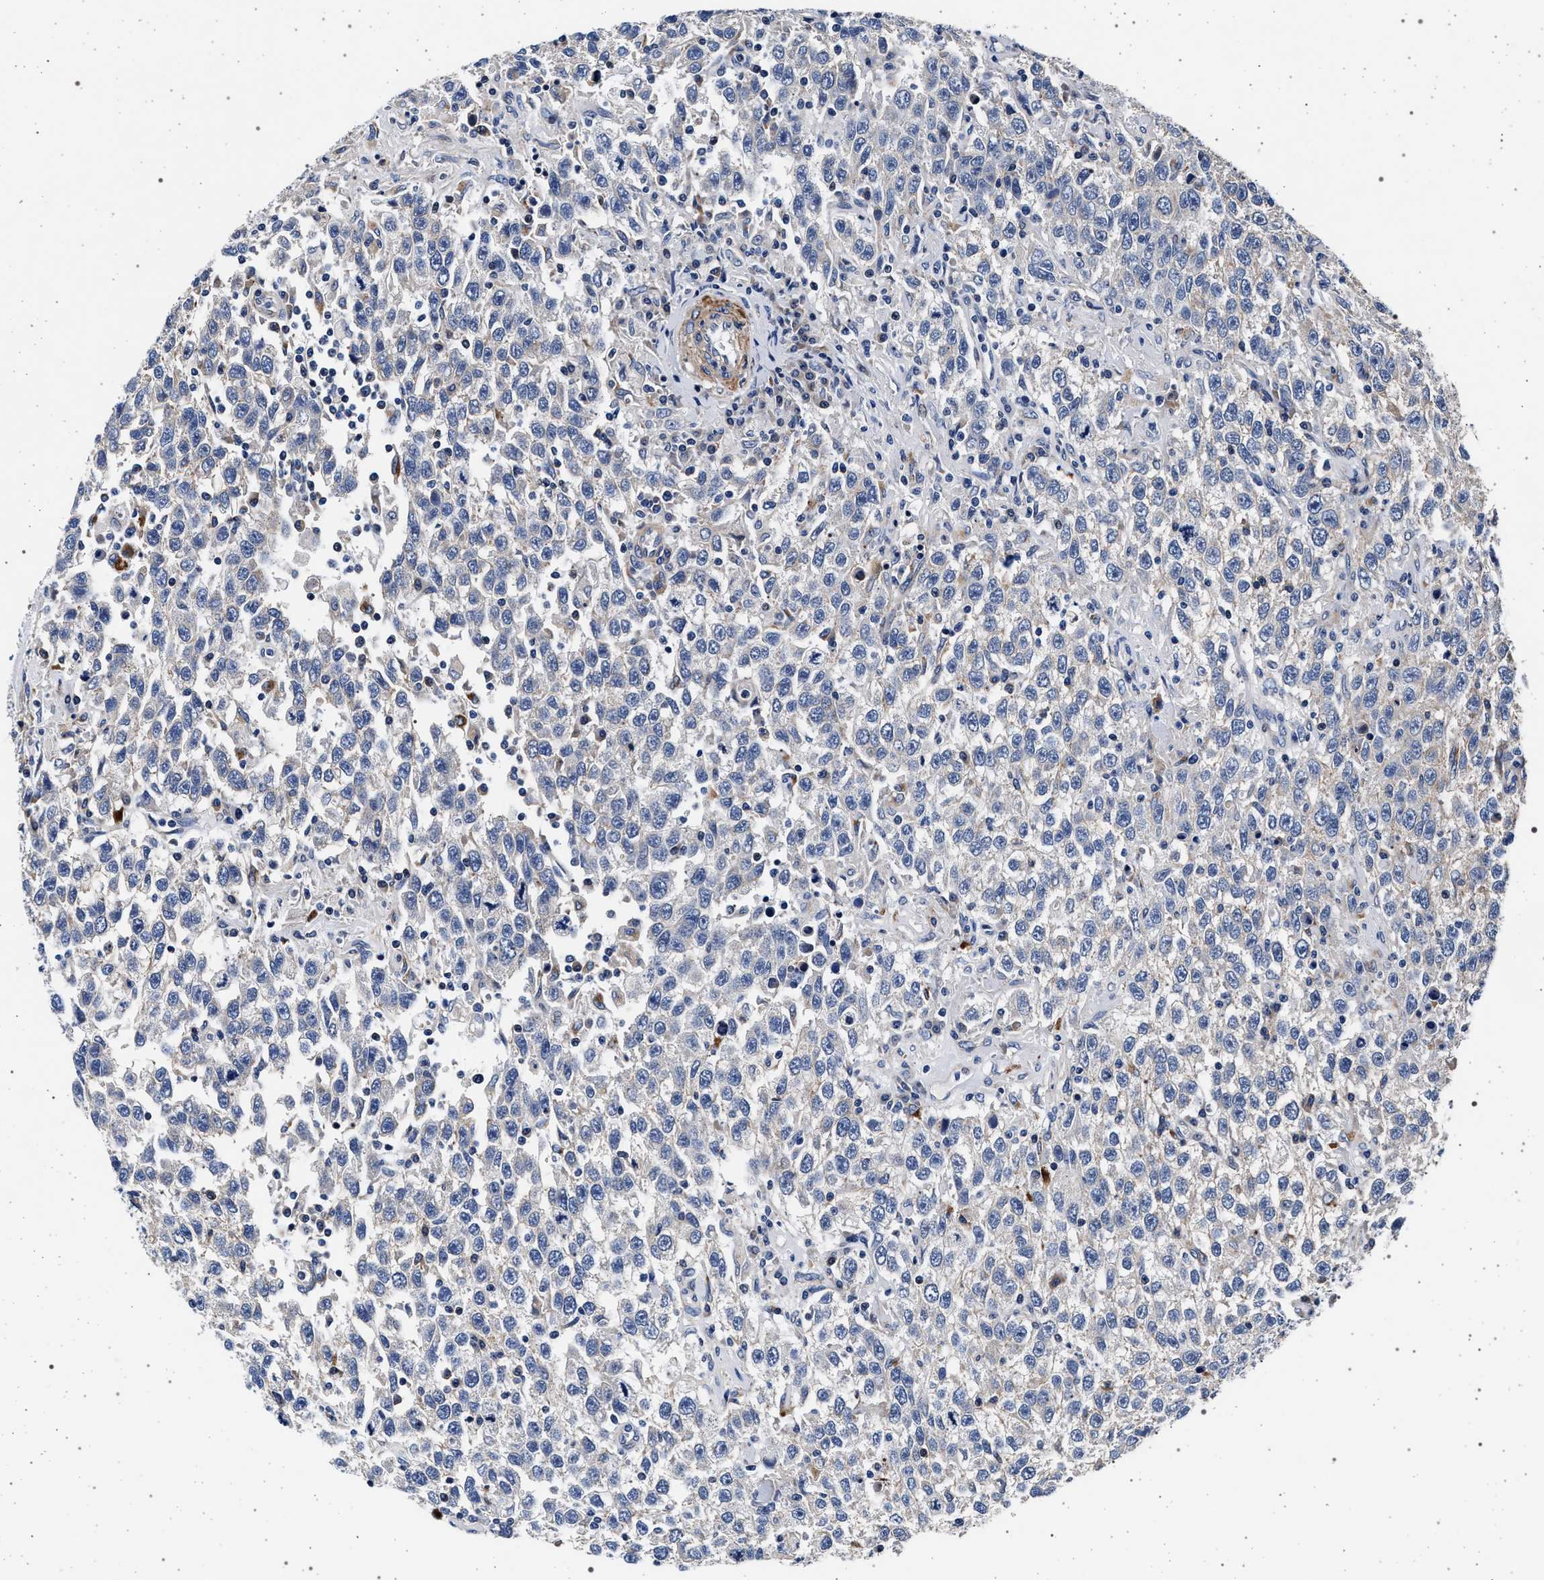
{"staining": {"intensity": "negative", "quantity": "none", "location": "none"}, "tissue": "testis cancer", "cell_type": "Tumor cells", "image_type": "cancer", "snomed": [{"axis": "morphology", "description": "Seminoma, NOS"}, {"axis": "topography", "description": "Testis"}], "caption": "Human testis seminoma stained for a protein using immunohistochemistry exhibits no expression in tumor cells.", "gene": "KCNK6", "patient": {"sex": "male", "age": 41}}